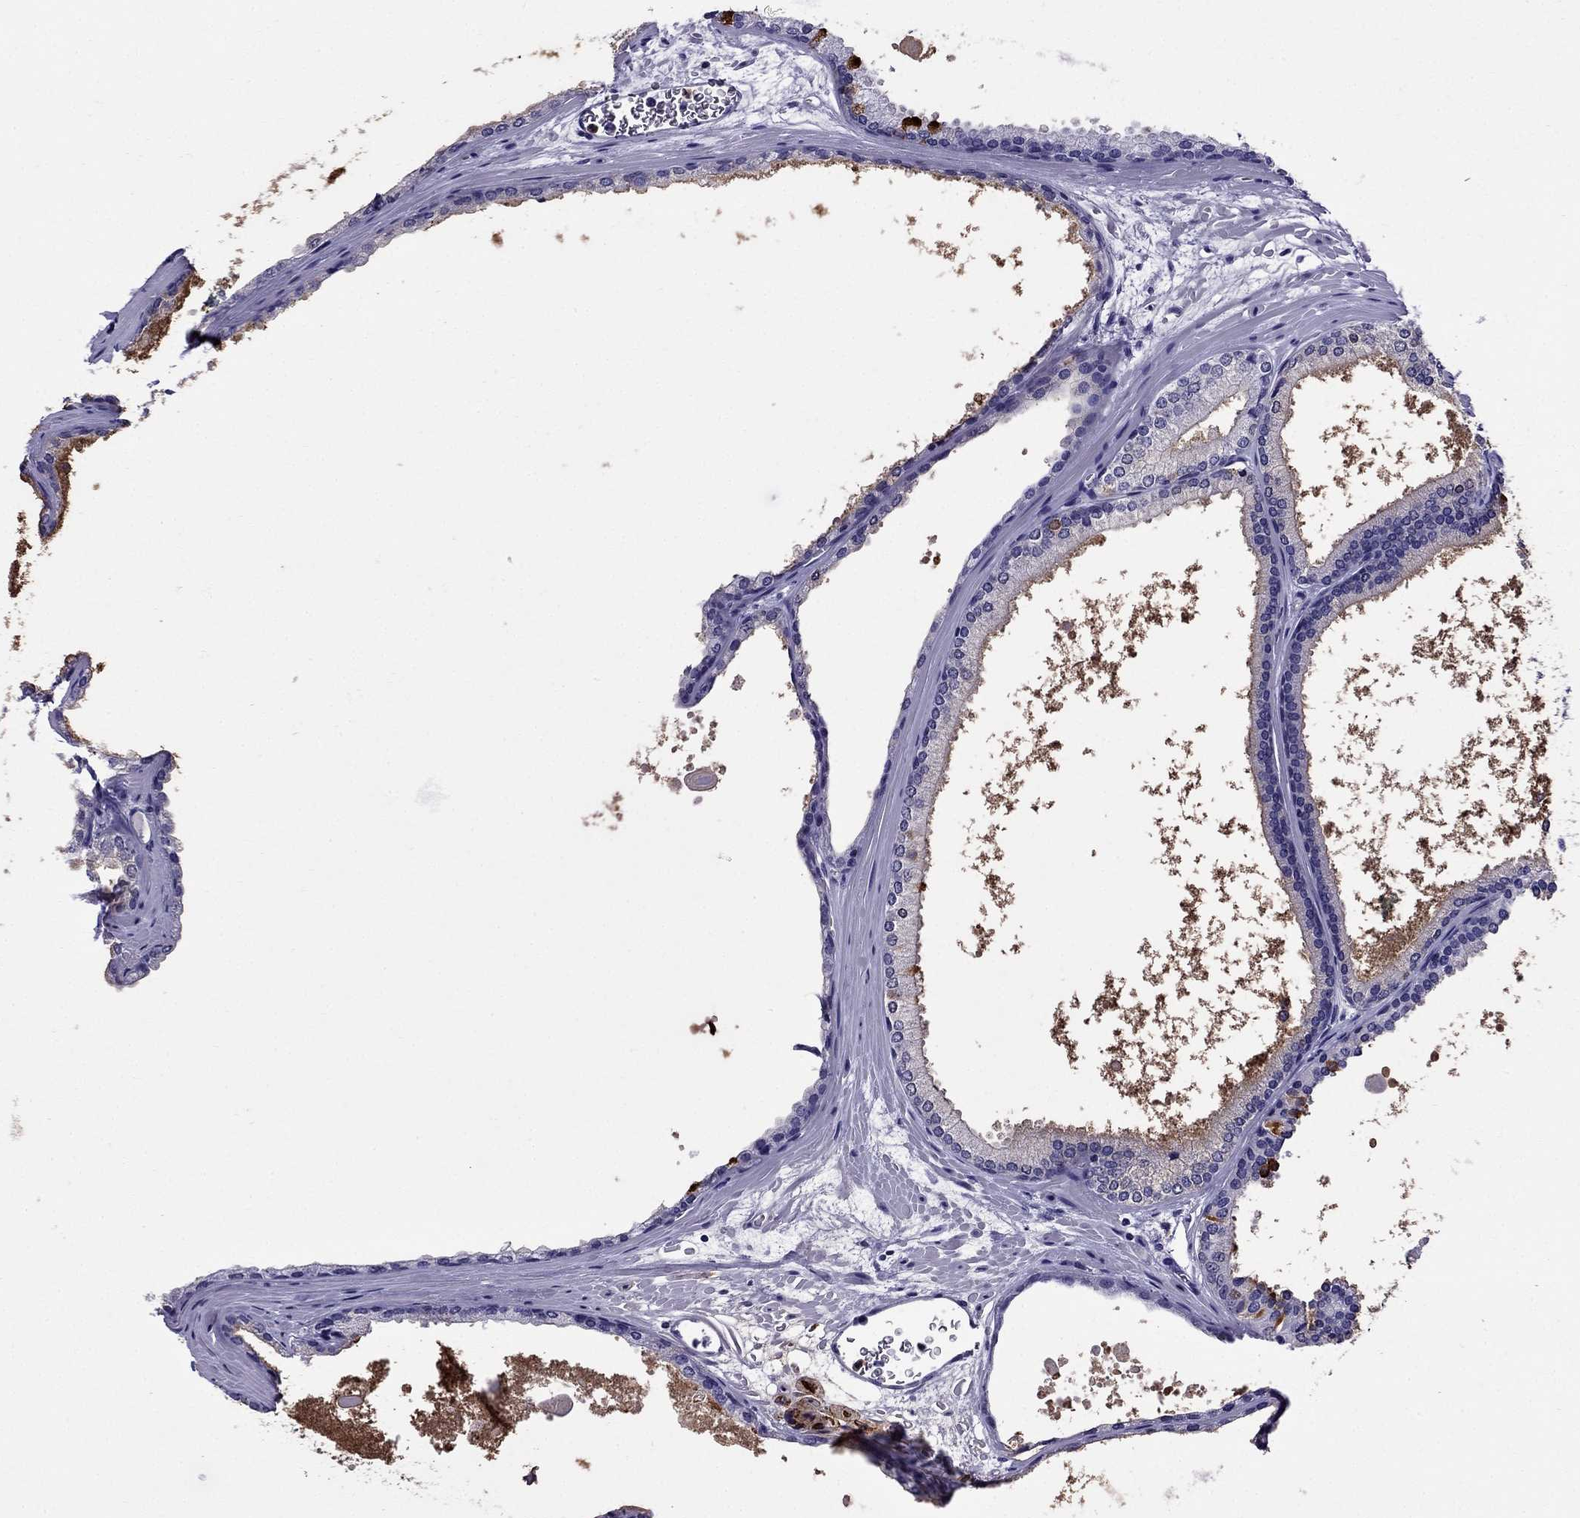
{"staining": {"intensity": "strong", "quantity": "<25%", "location": "cytoplasmic/membranous"}, "tissue": "prostate cancer", "cell_type": "Tumor cells", "image_type": "cancer", "snomed": [{"axis": "morphology", "description": "Adenocarcinoma, Low grade"}, {"axis": "topography", "description": "Prostate"}], "caption": "This micrograph reveals immunohistochemistry staining of human low-grade adenocarcinoma (prostate), with medium strong cytoplasmic/membranous staining in about <25% of tumor cells.", "gene": "OLFM4", "patient": {"sex": "male", "age": 56}}